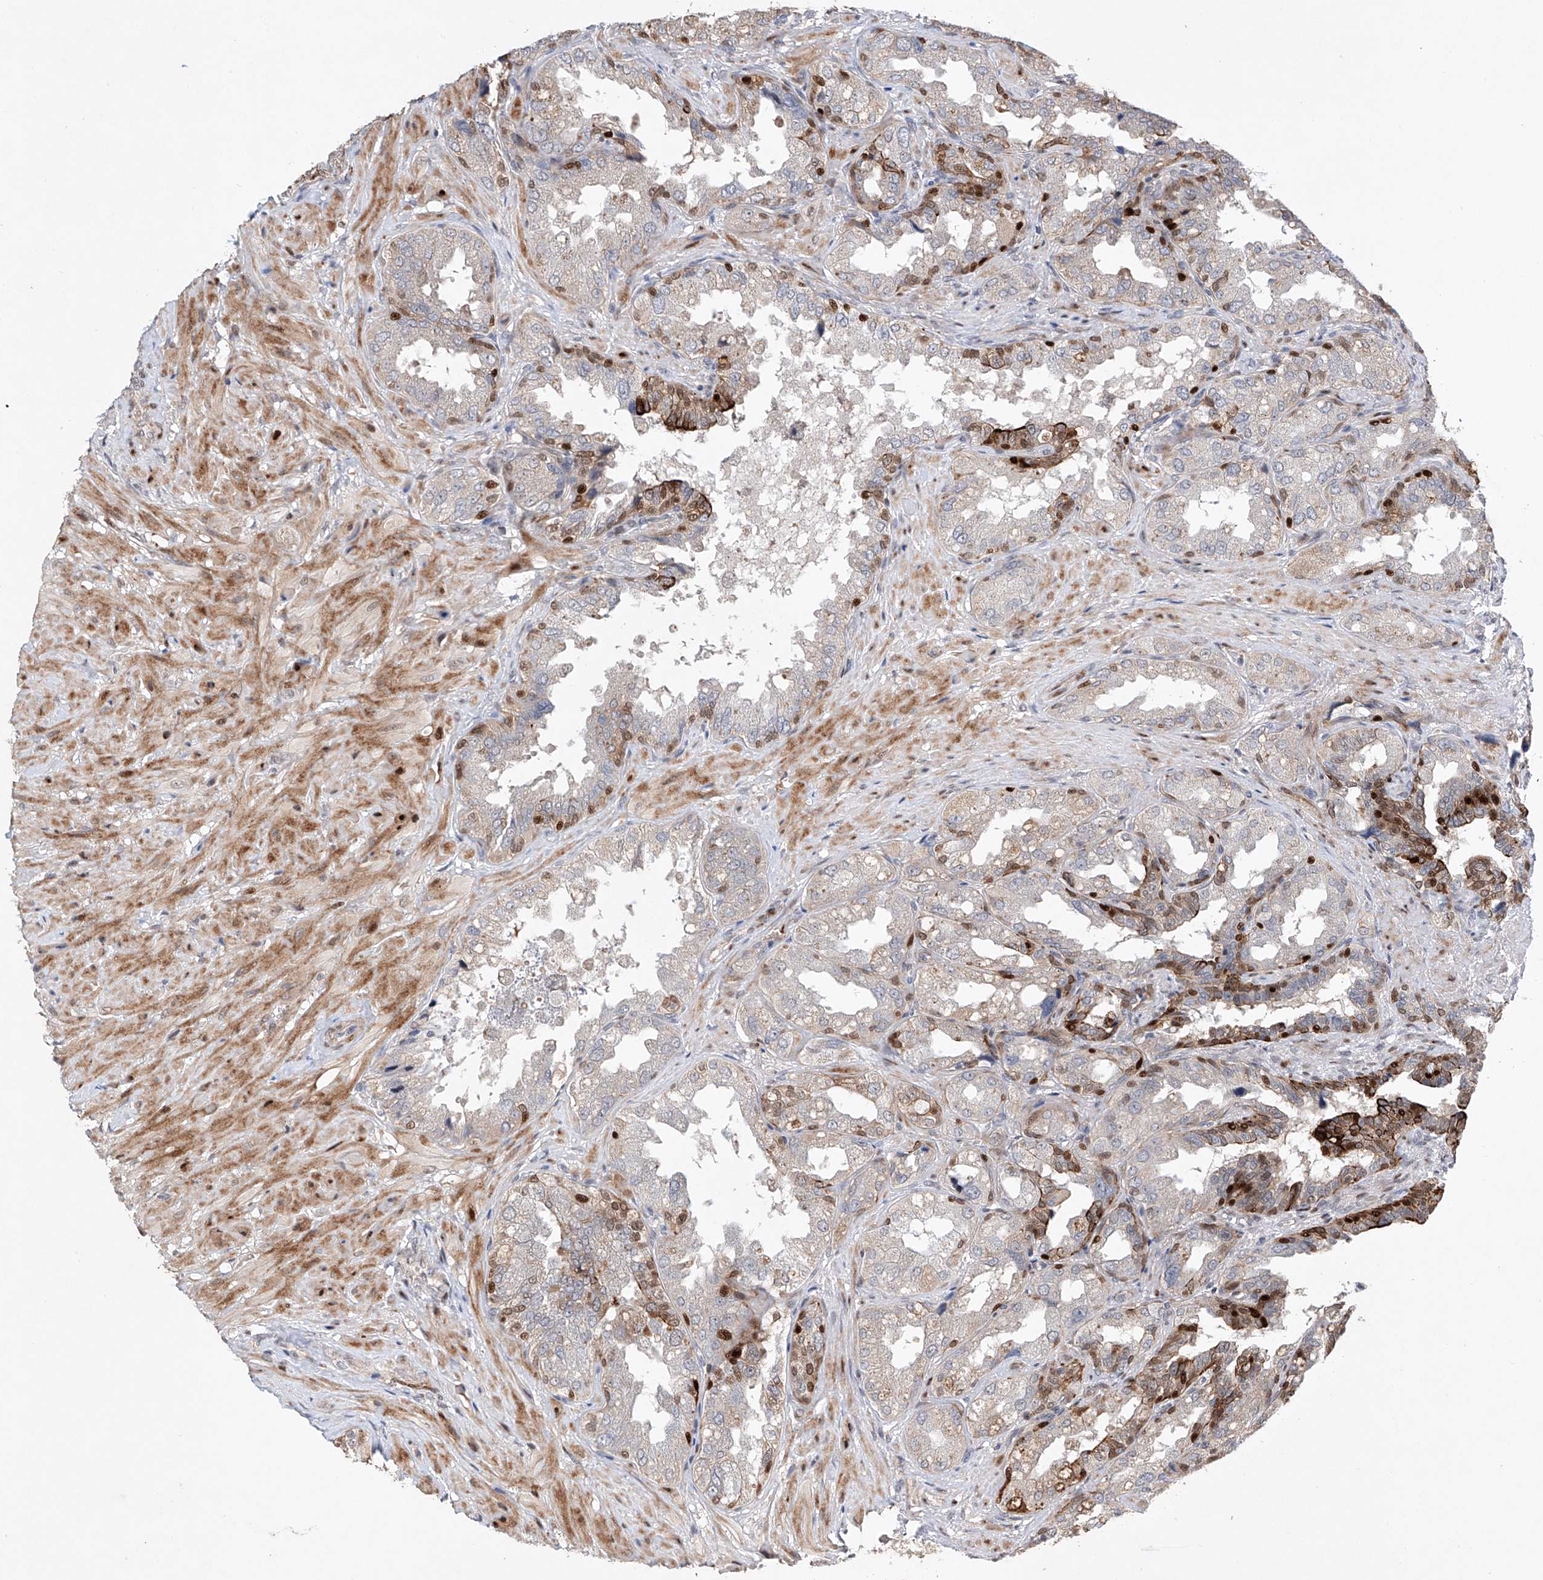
{"staining": {"intensity": "strong", "quantity": "<25%", "location": "cytoplasmic/membranous"}, "tissue": "seminal vesicle", "cell_type": "Glandular cells", "image_type": "normal", "snomed": [{"axis": "morphology", "description": "Normal tissue, NOS"}, {"axis": "topography", "description": "Seminal veicle"}, {"axis": "topography", "description": "Peripheral nerve tissue"}], "caption": "Seminal vesicle stained with immunohistochemistry (IHC) demonstrates strong cytoplasmic/membranous positivity in about <25% of glandular cells.", "gene": "AFG1L", "patient": {"sex": "male", "age": 63}}